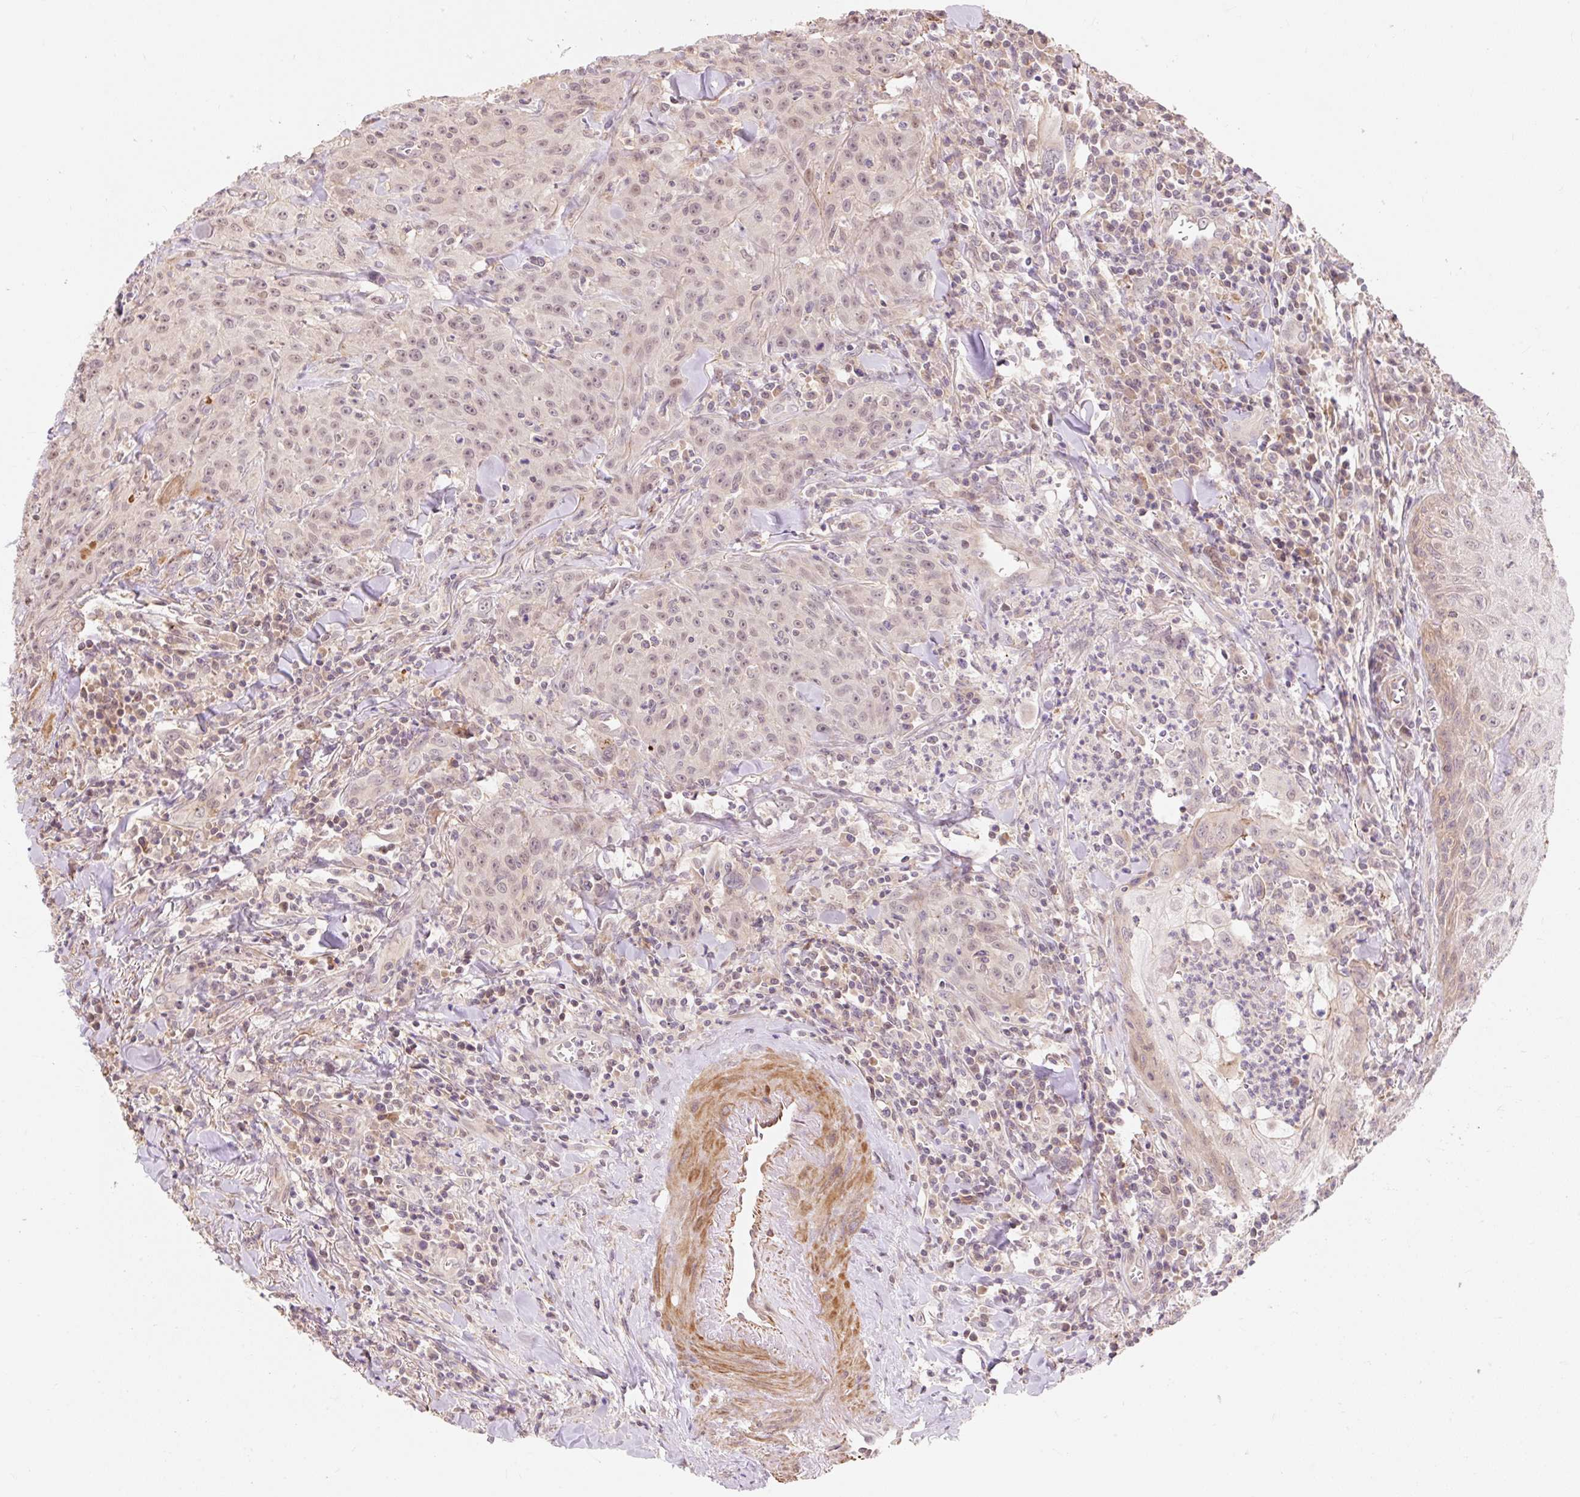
{"staining": {"intensity": "weak", "quantity": "25%-75%", "location": "nuclear"}, "tissue": "head and neck cancer", "cell_type": "Tumor cells", "image_type": "cancer", "snomed": [{"axis": "morphology", "description": "Normal tissue, NOS"}, {"axis": "morphology", "description": "Squamous cell carcinoma, NOS"}, {"axis": "topography", "description": "Oral tissue"}, {"axis": "topography", "description": "Head-Neck"}], "caption": "This micrograph demonstrates squamous cell carcinoma (head and neck) stained with immunohistochemistry to label a protein in brown. The nuclear of tumor cells show weak positivity for the protein. Nuclei are counter-stained blue.", "gene": "EMC10", "patient": {"sex": "female", "age": 70}}